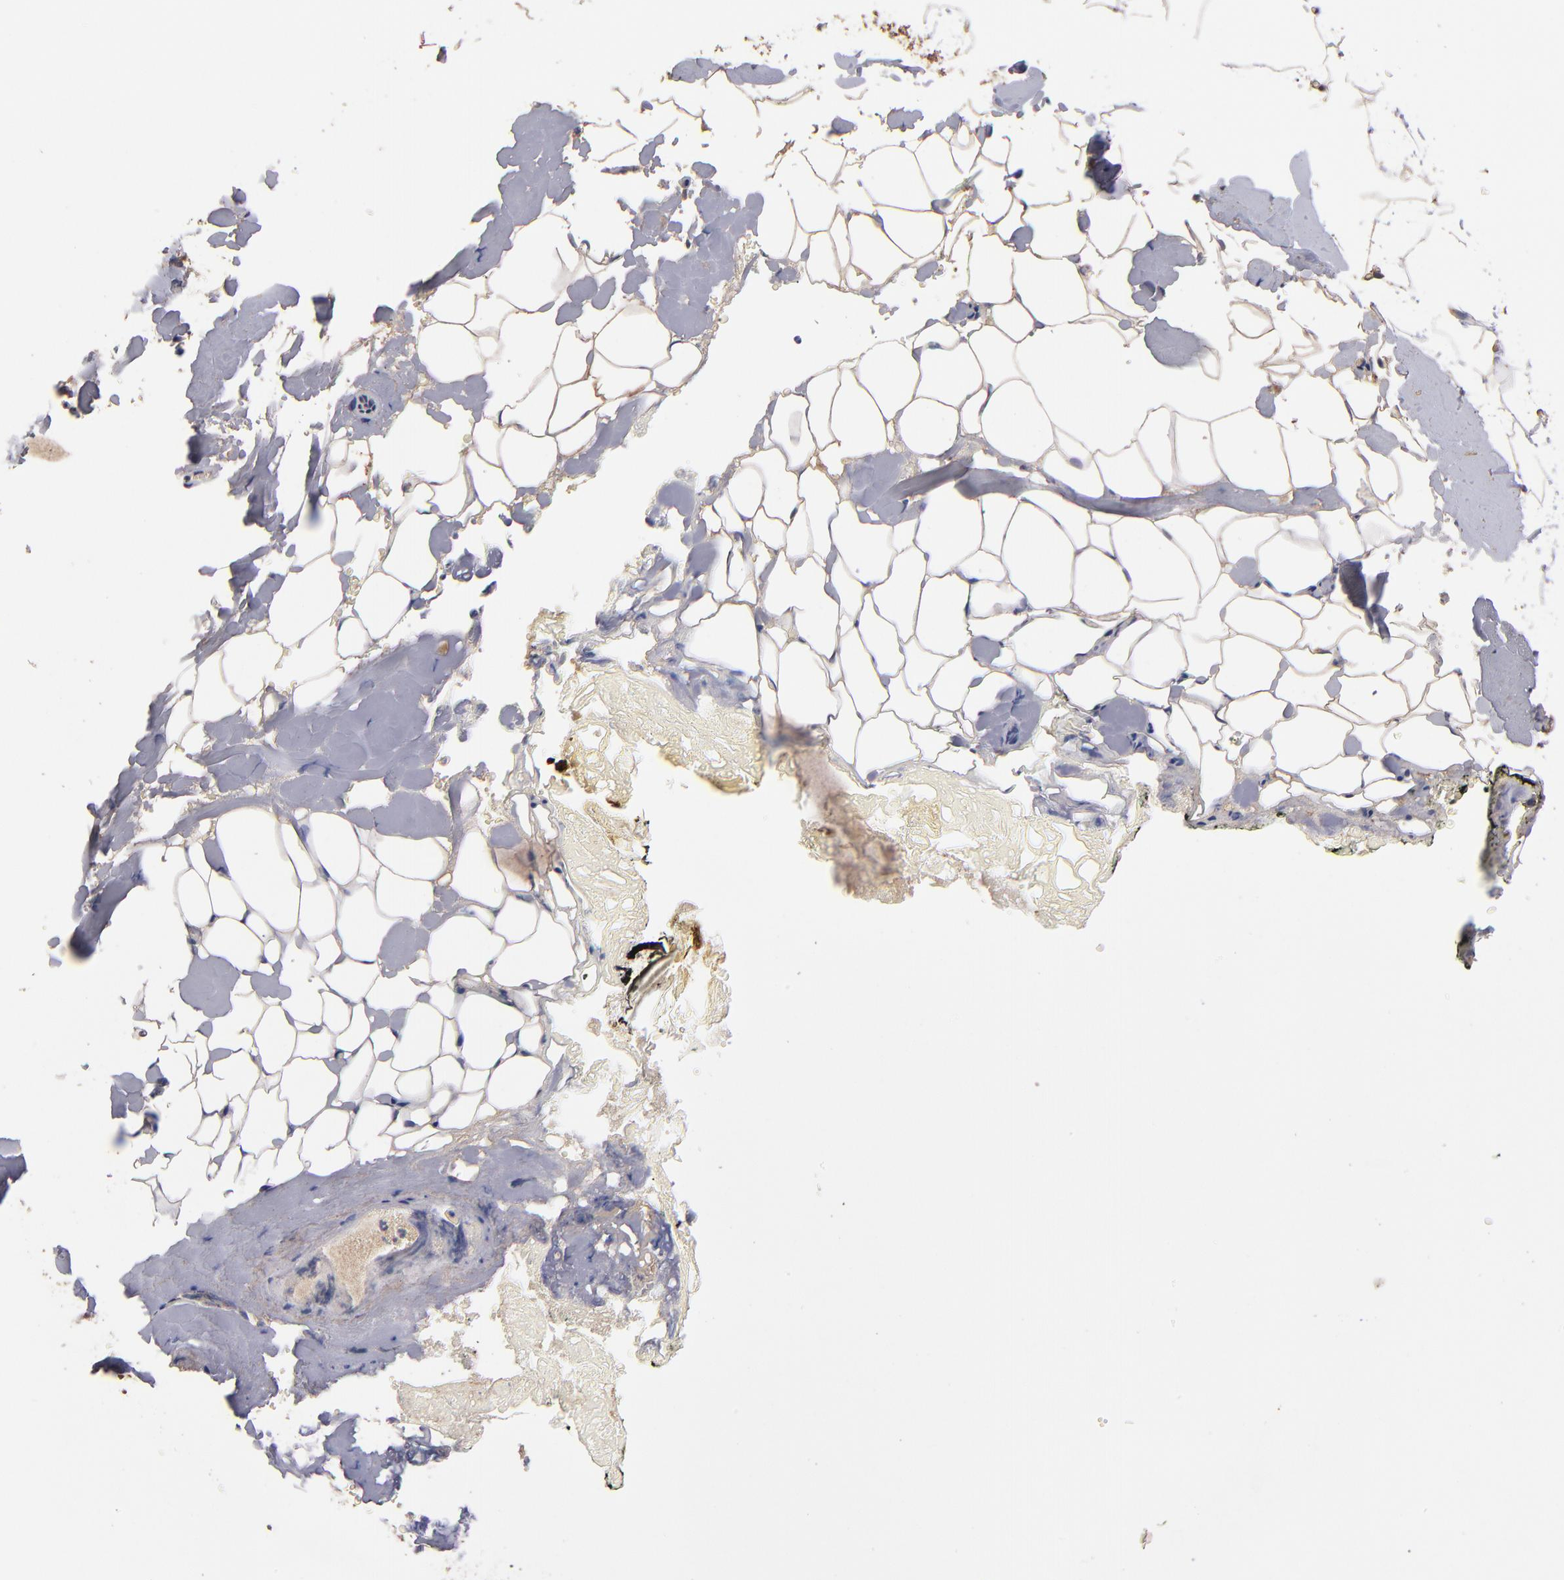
{"staining": {"intensity": "weak", "quantity": "25%-75%", "location": "cytoplasmic/membranous"}, "tissue": "breast", "cell_type": "Adipocytes", "image_type": "normal", "snomed": [{"axis": "morphology", "description": "Normal tissue, NOS"}, {"axis": "topography", "description": "Breast"}, {"axis": "topography", "description": "Soft tissue"}], "caption": "Adipocytes reveal weak cytoplasmic/membranous staining in approximately 25%-75% of cells in normal breast.", "gene": "NFE2L2", "patient": {"sex": "female", "age": 75}}